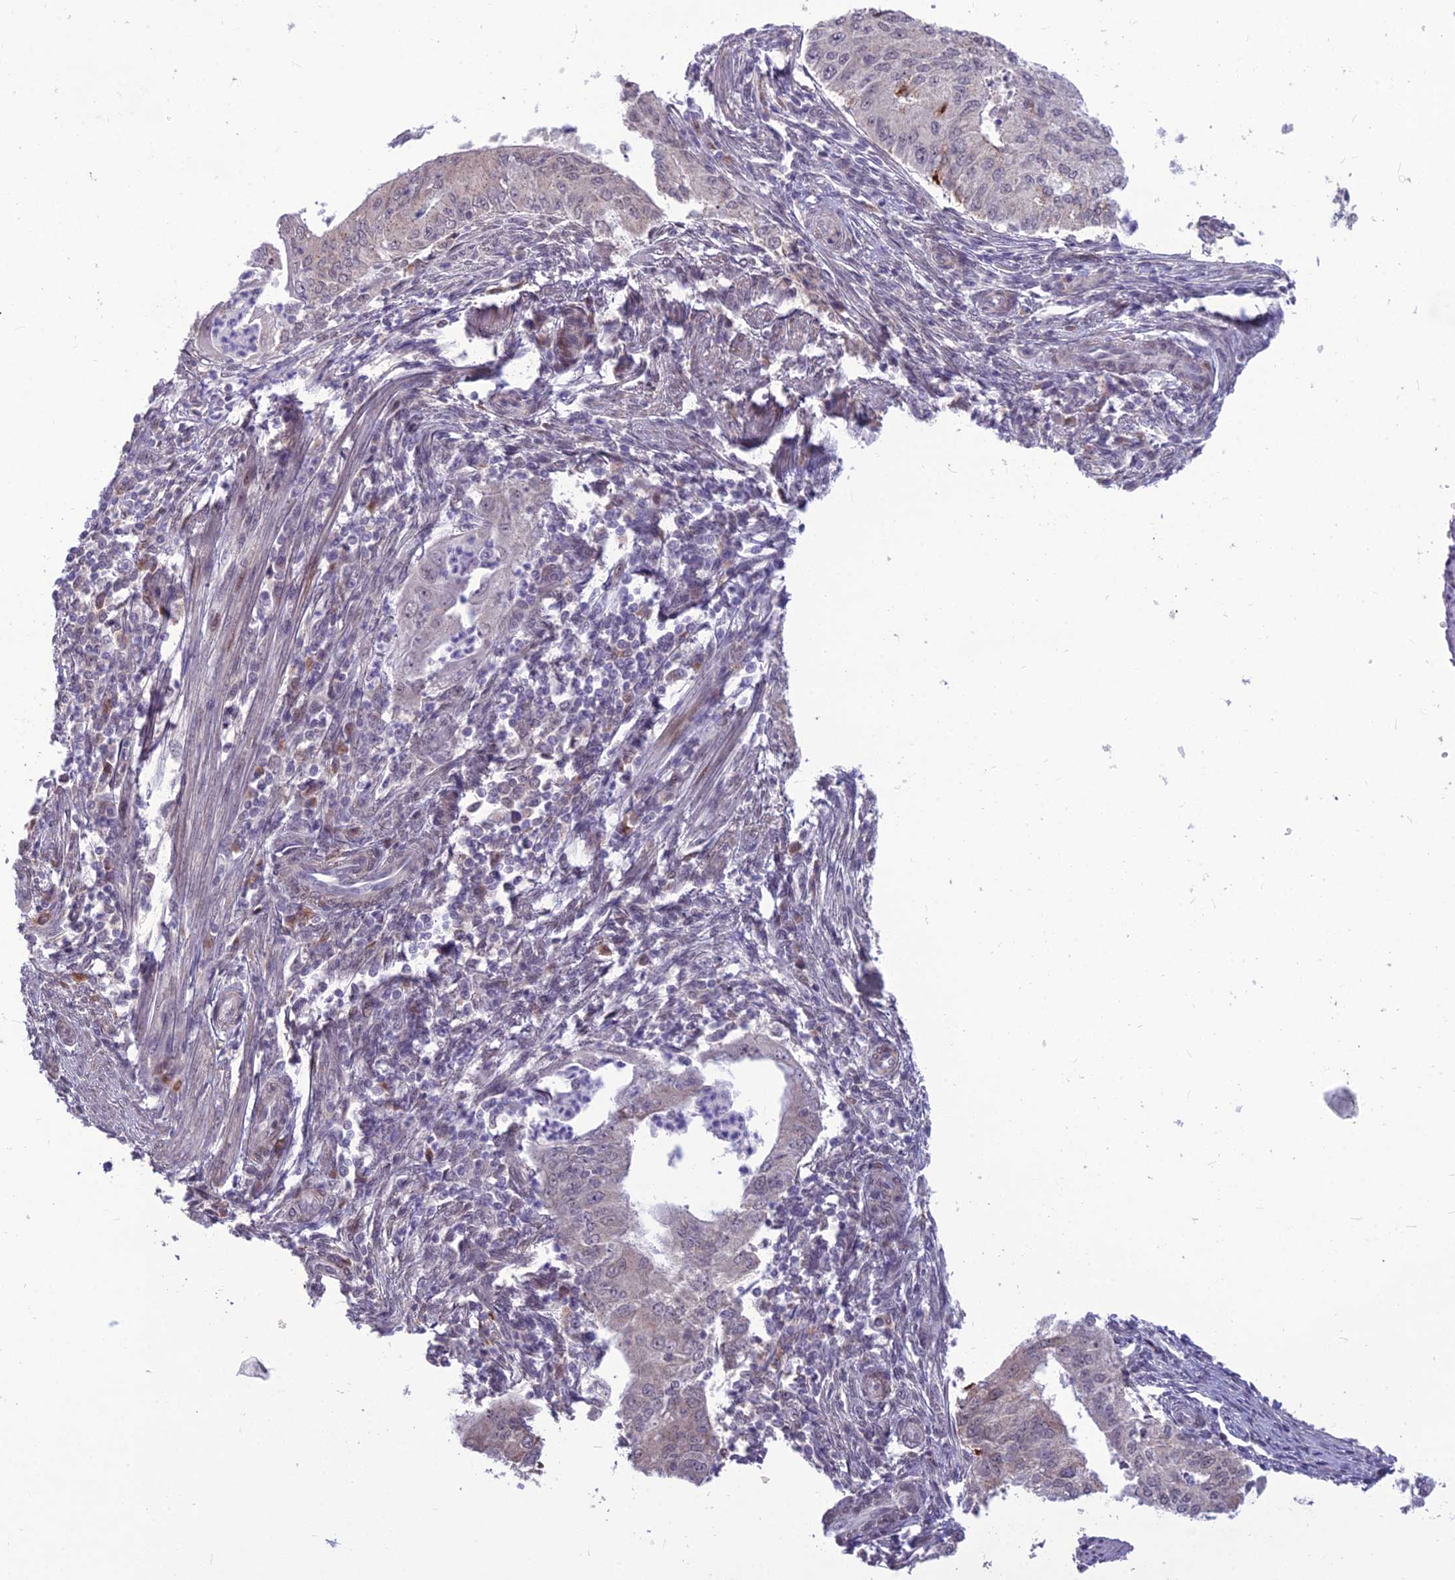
{"staining": {"intensity": "negative", "quantity": "none", "location": "none"}, "tissue": "endometrial cancer", "cell_type": "Tumor cells", "image_type": "cancer", "snomed": [{"axis": "morphology", "description": "Adenocarcinoma, NOS"}, {"axis": "topography", "description": "Endometrium"}], "caption": "DAB immunohistochemical staining of human endometrial cancer demonstrates no significant staining in tumor cells. (DAB immunohistochemistry (IHC) with hematoxylin counter stain).", "gene": "FBRS", "patient": {"sex": "female", "age": 50}}